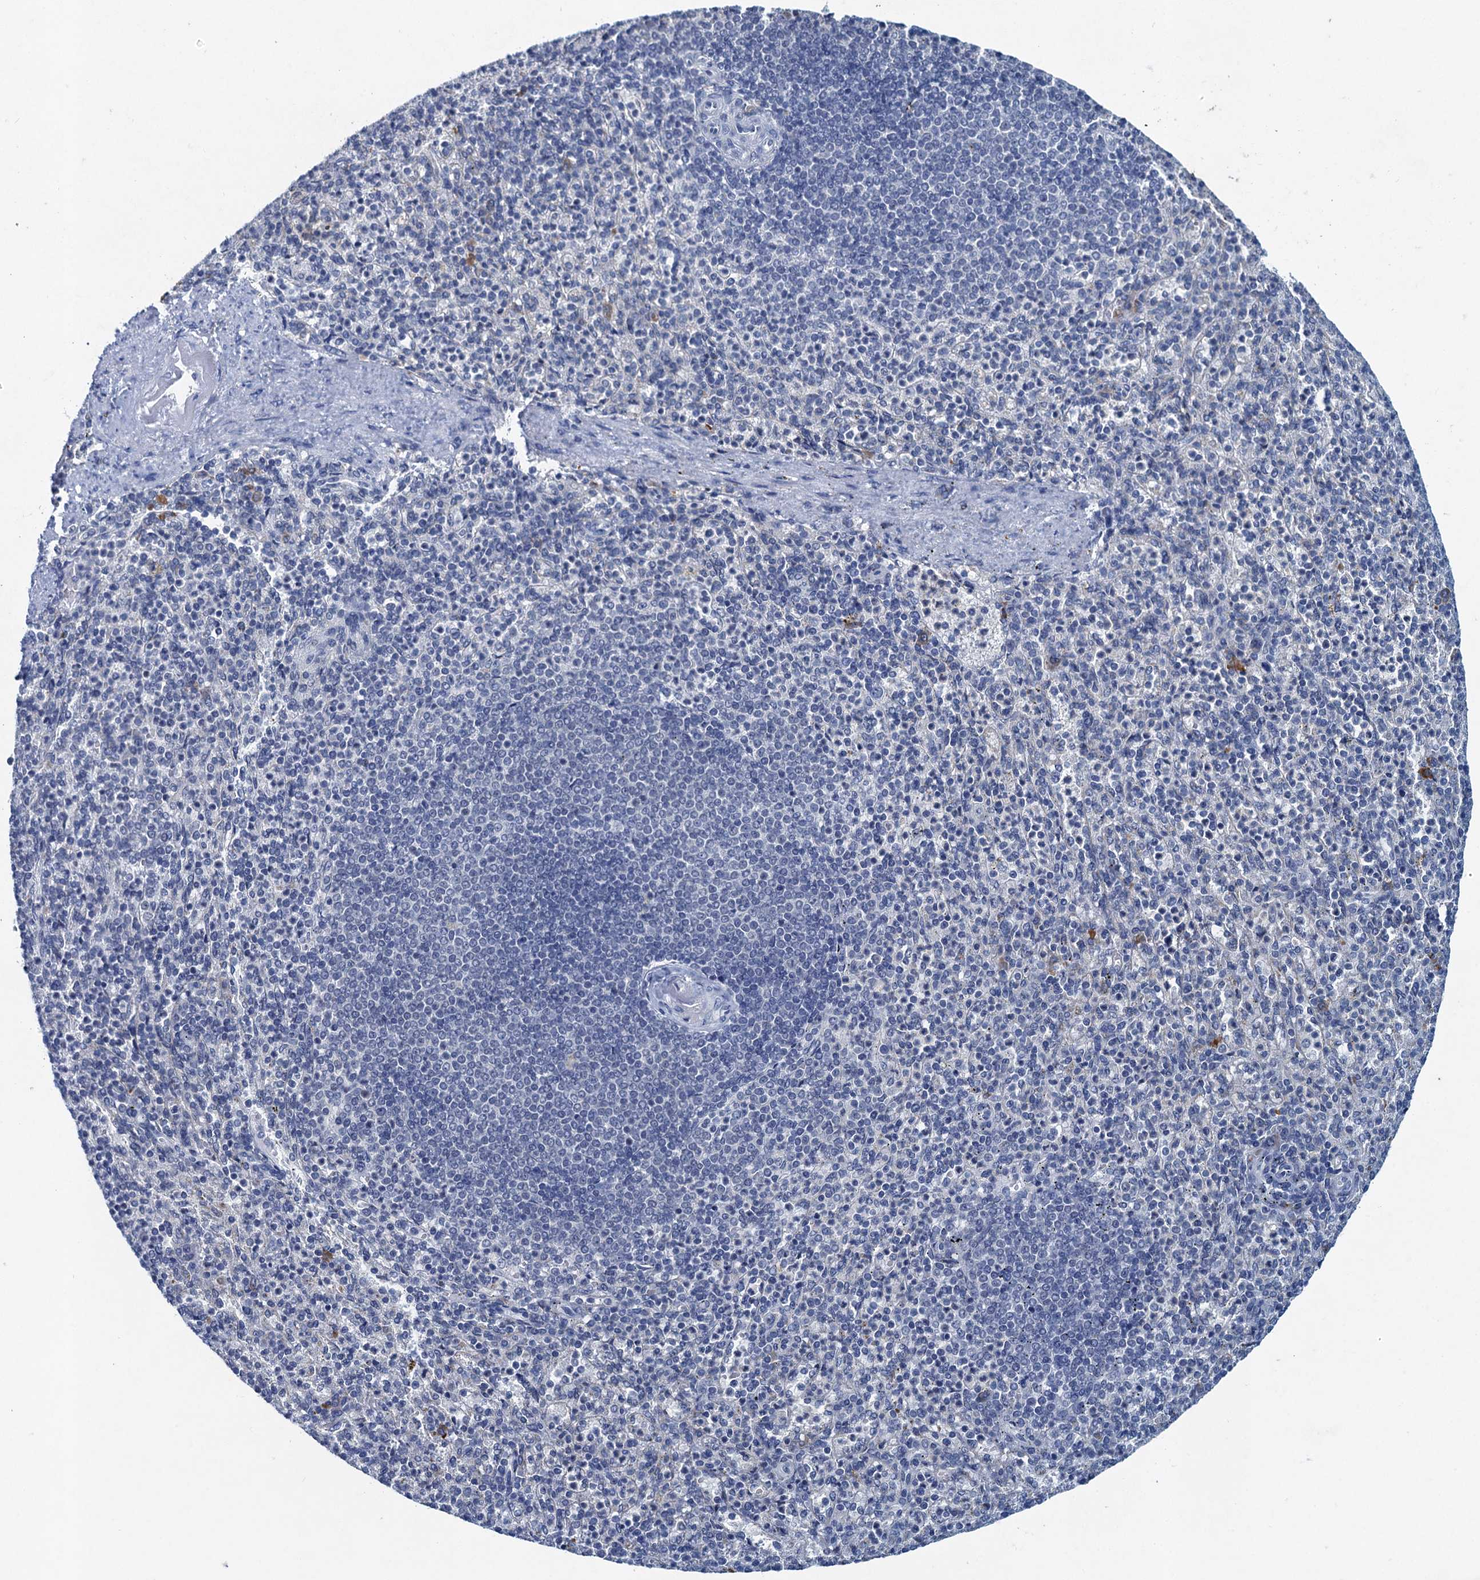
{"staining": {"intensity": "negative", "quantity": "none", "location": "none"}, "tissue": "spleen", "cell_type": "Cells in red pulp", "image_type": "normal", "snomed": [{"axis": "morphology", "description": "Normal tissue, NOS"}, {"axis": "topography", "description": "Spleen"}], "caption": "This is an IHC photomicrograph of unremarkable spleen. There is no positivity in cells in red pulp.", "gene": "ENSG00000230707", "patient": {"sex": "female", "age": 74}}